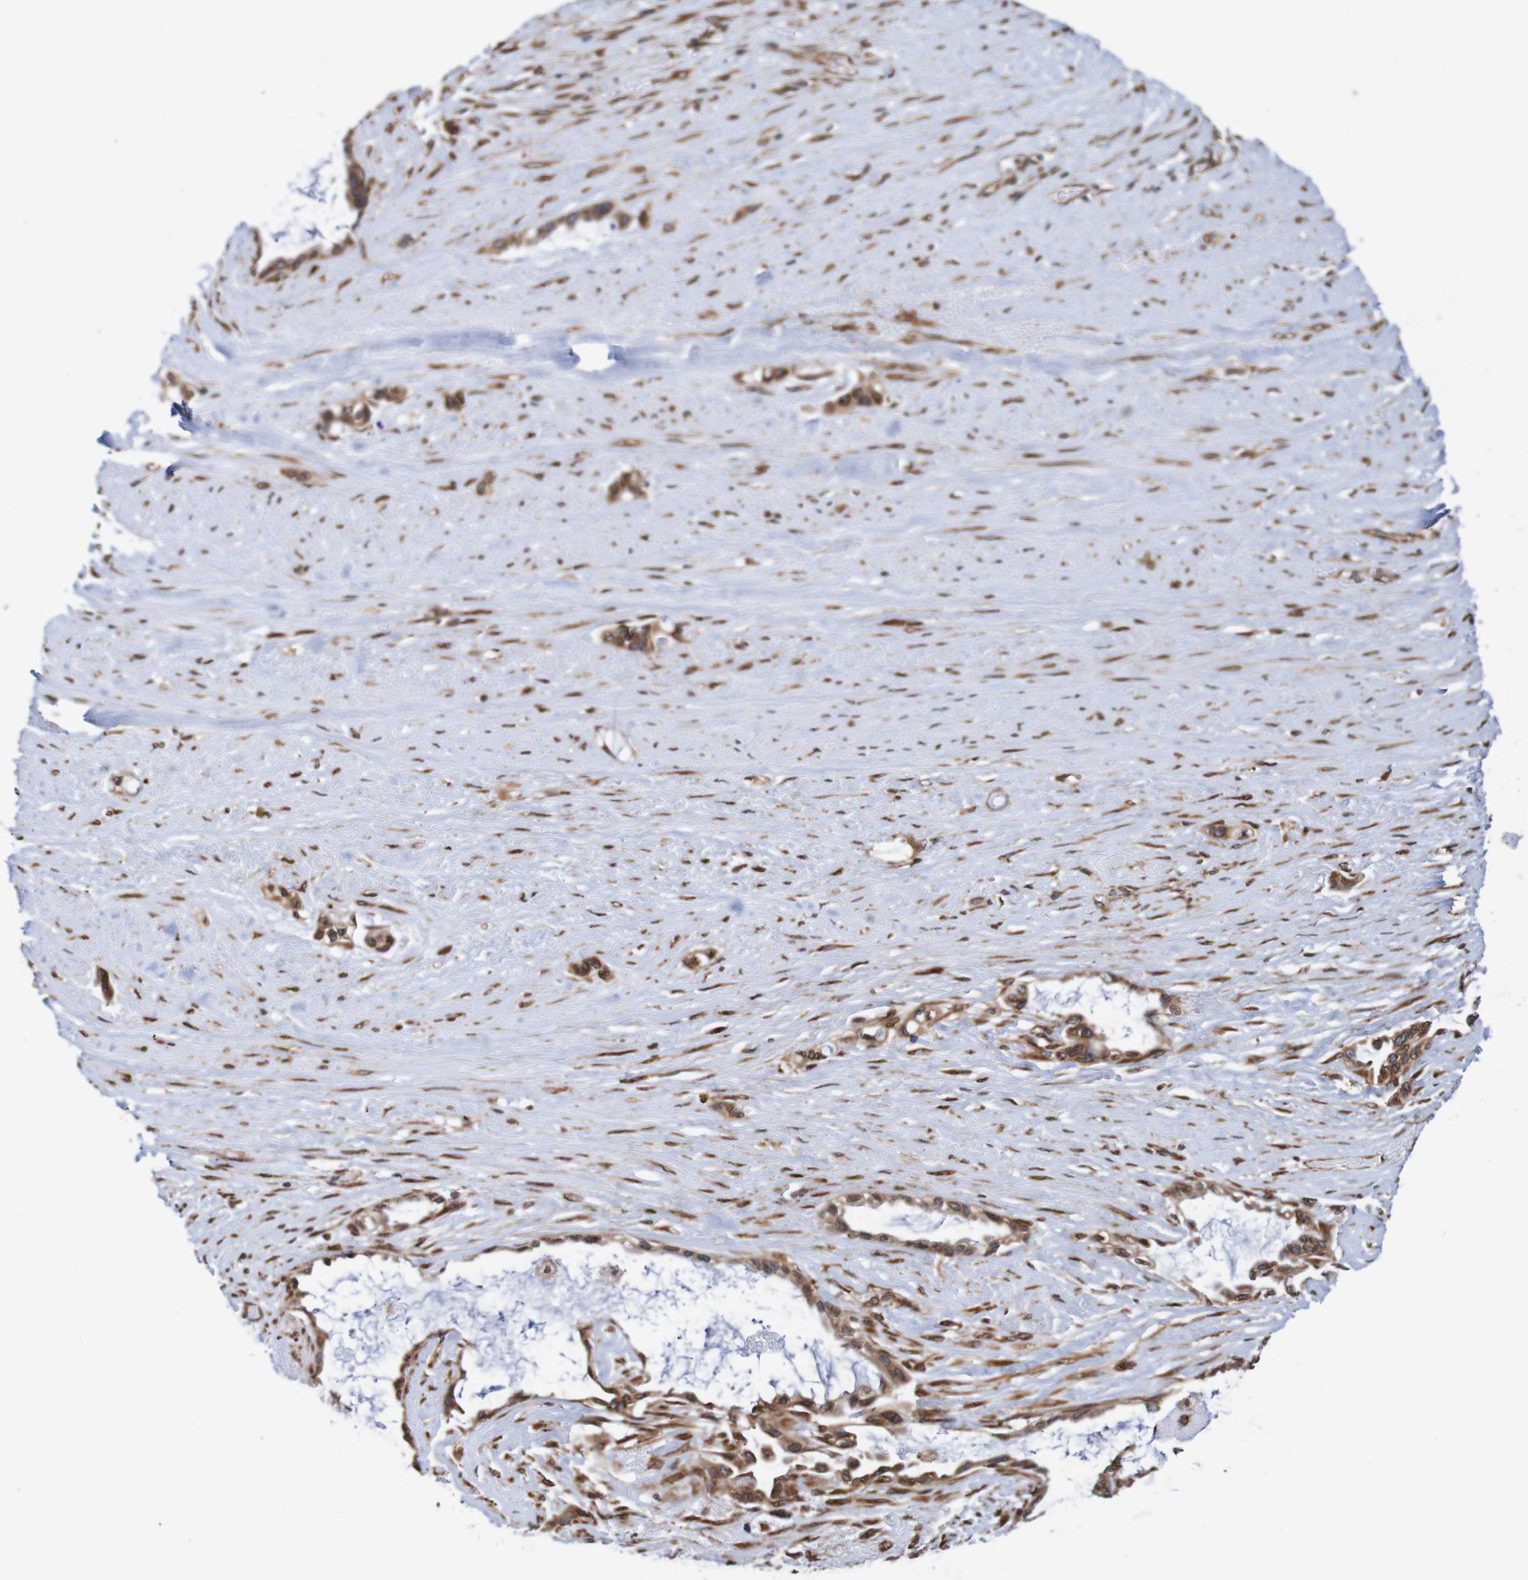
{"staining": {"intensity": "strong", "quantity": ">75%", "location": "cytoplasmic/membranous,nuclear"}, "tissue": "liver cancer", "cell_type": "Tumor cells", "image_type": "cancer", "snomed": [{"axis": "morphology", "description": "Cholangiocarcinoma"}, {"axis": "topography", "description": "Liver"}], "caption": "Immunohistochemical staining of liver cancer (cholangiocarcinoma) displays high levels of strong cytoplasmic/membranous and nuclear expression in approximately >75% of tumor cells.", "gene": "TMEM109", "patient": {"sex": "female", "age": 65}}